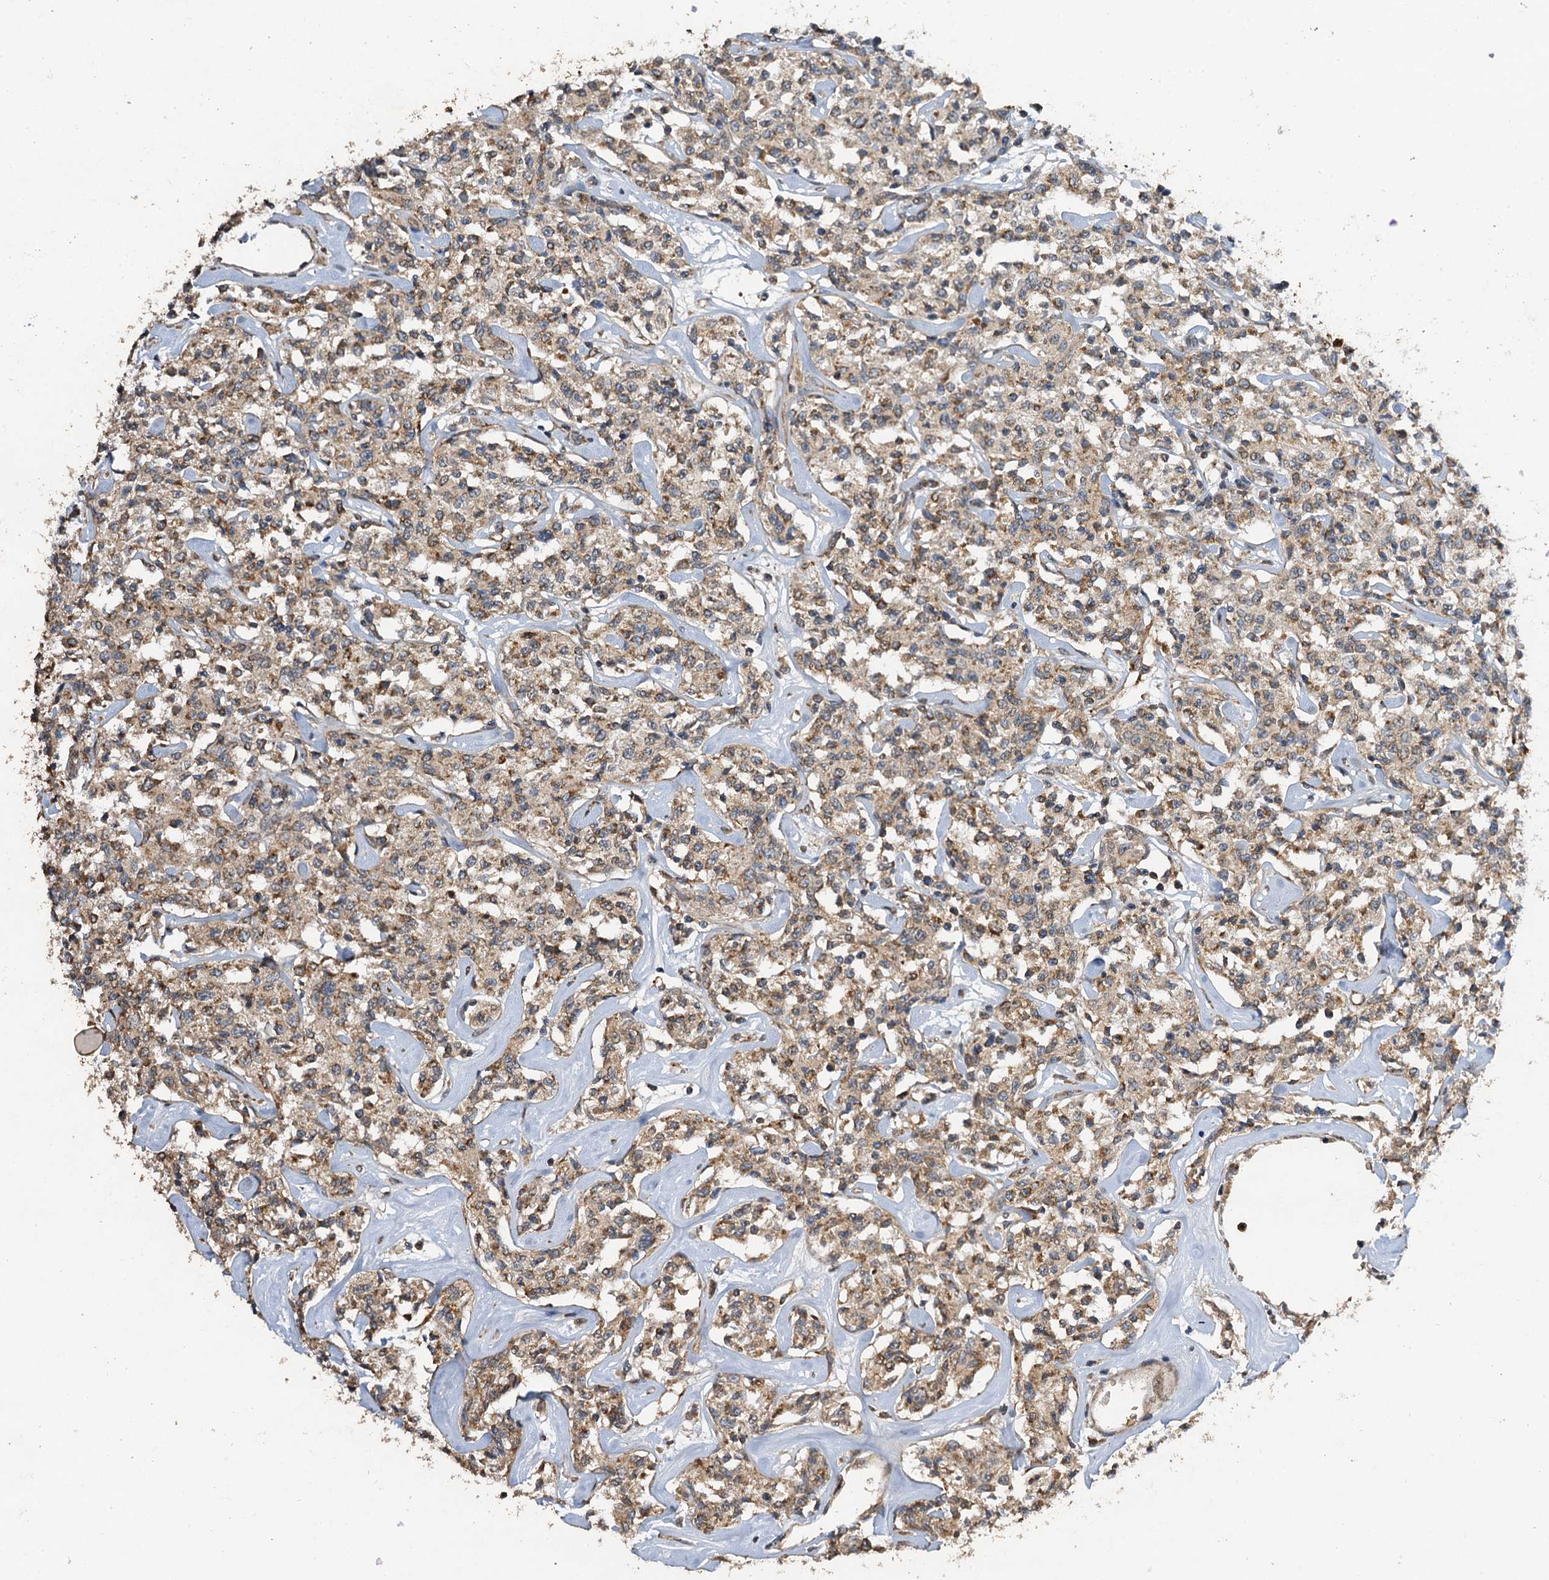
{"staining": {"intensity": "weak", "quantity": ">75%", "location": "cytoplasmic/membranous"}, "tissue": "lymphoma", "cell_type": "Tumor cells", "image_type": "cancer", "snomed": [{"axis": "morphology", "description": "Malignant lymphoma, non-Hodgkin's type, Low grade"}, {"axis": "topography", "description": "Small intestine"}], "caption": "Immunohistochemical staining of lymphoma displays weak cytoplasmic/membranous protein staining in about >75% of tumor cells.", "gene": "NDUFA13", "patient": {"sex": "female", "age": 59}}